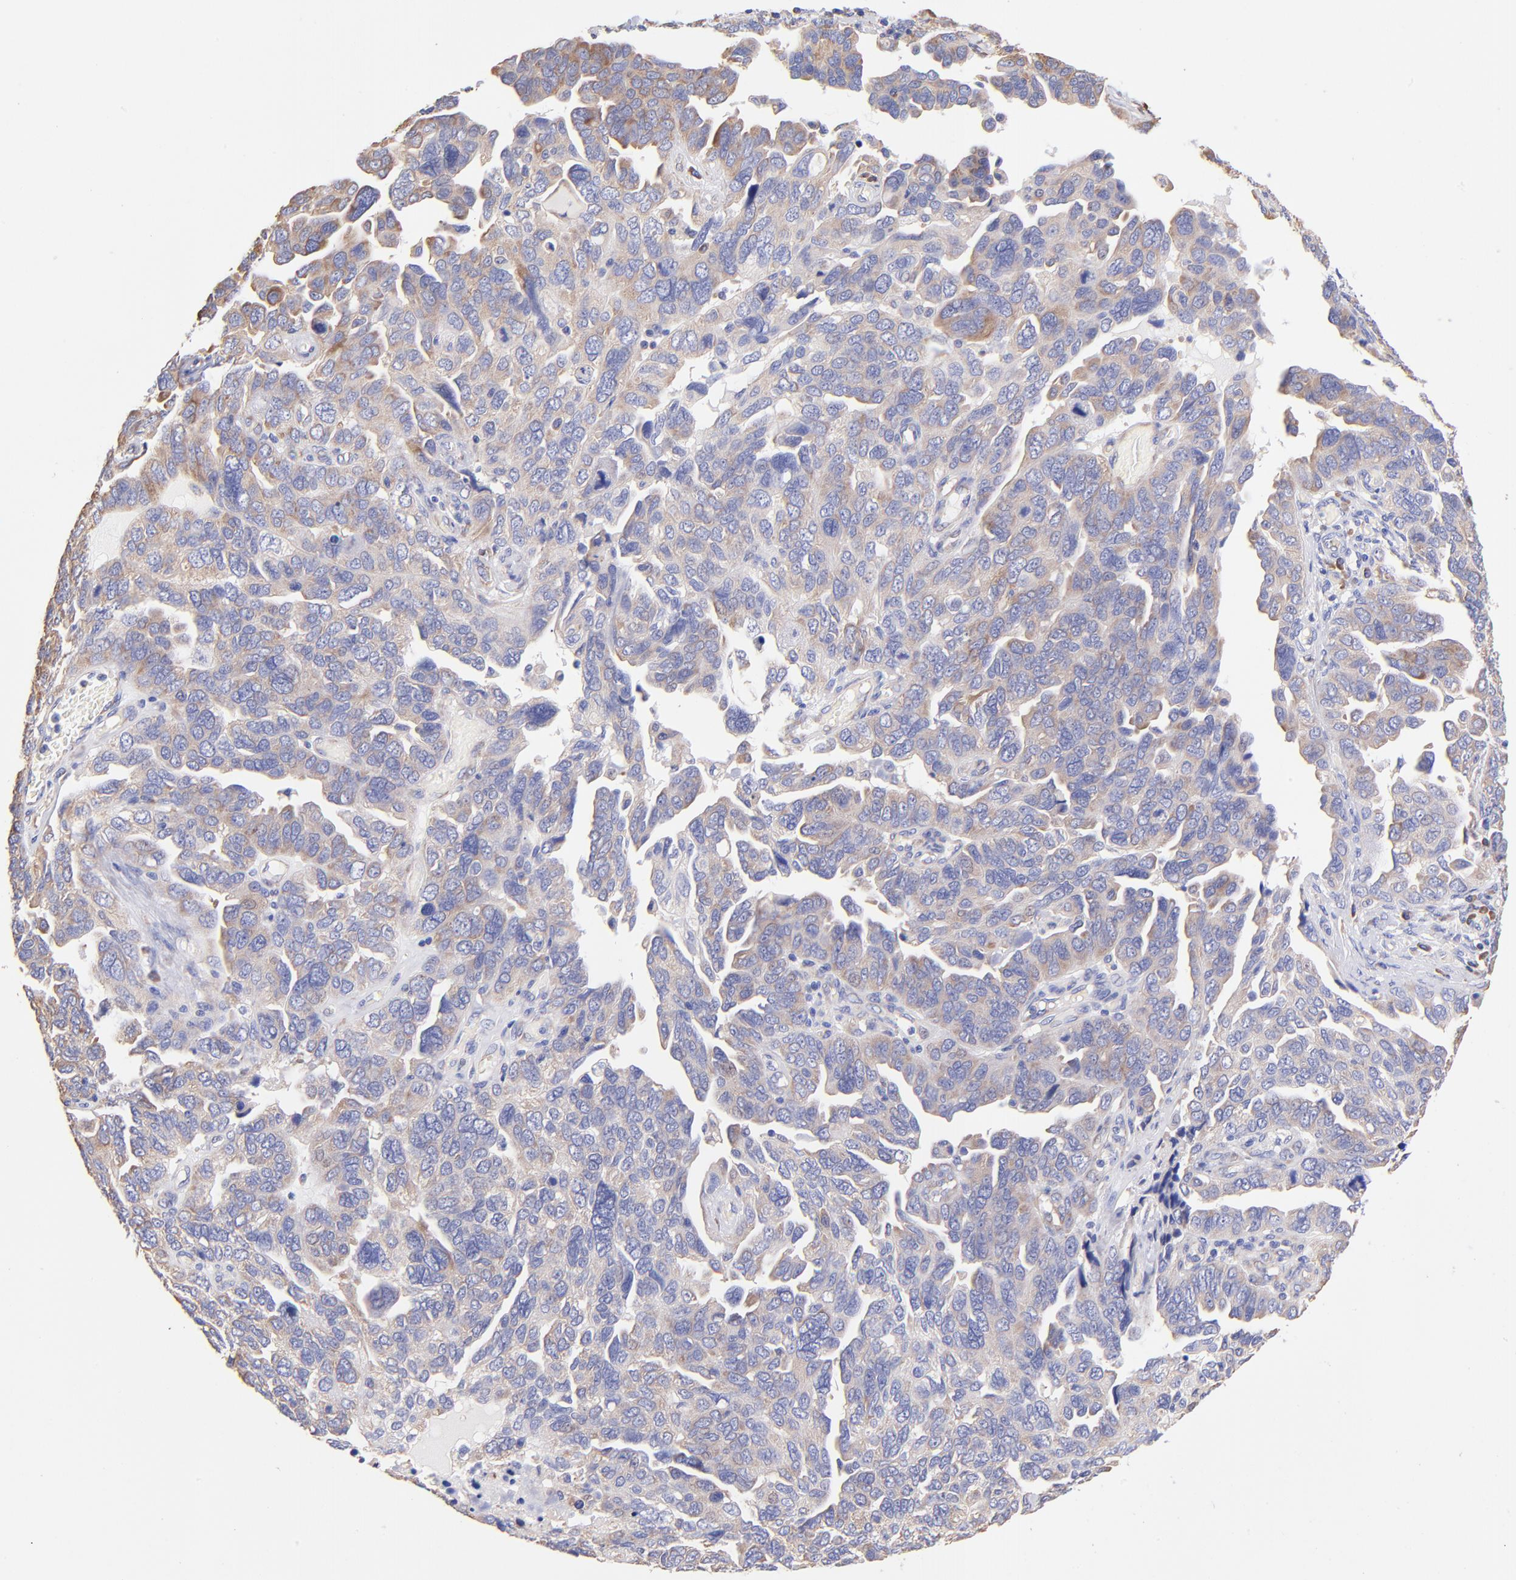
{"staining": {"intensity": "moderate", "quantity": ">75%", "location": "cytoplasmic/membranous"}, "tissue": "ovarian cancer", "cell_type": "Tumor cells", "image_type": "cancer", "snomed": [{"axis": "morphology", "description": "Cystadenocarcinoma, serous, NOS"}, {"axis": "topography", "description": "Ovary"}], "caption": "High-magnification brightfield microscopy of serous cystadenocarcinoma (ovarian) stained with DAB (brown) and counterstained with hematoxylin (blue). tumor cells exhibit moderate cytoplasmic/membranous expression is seen in about>75% of cells. The protein of interest is stained brown, and the nuclei are stained in blue (DAB (3,3'-diaminobenzidine) IHC with brightfield microscopy, high magnification).", "gene": "RPL30", "patient": {"sex": "female", "age": 64}}